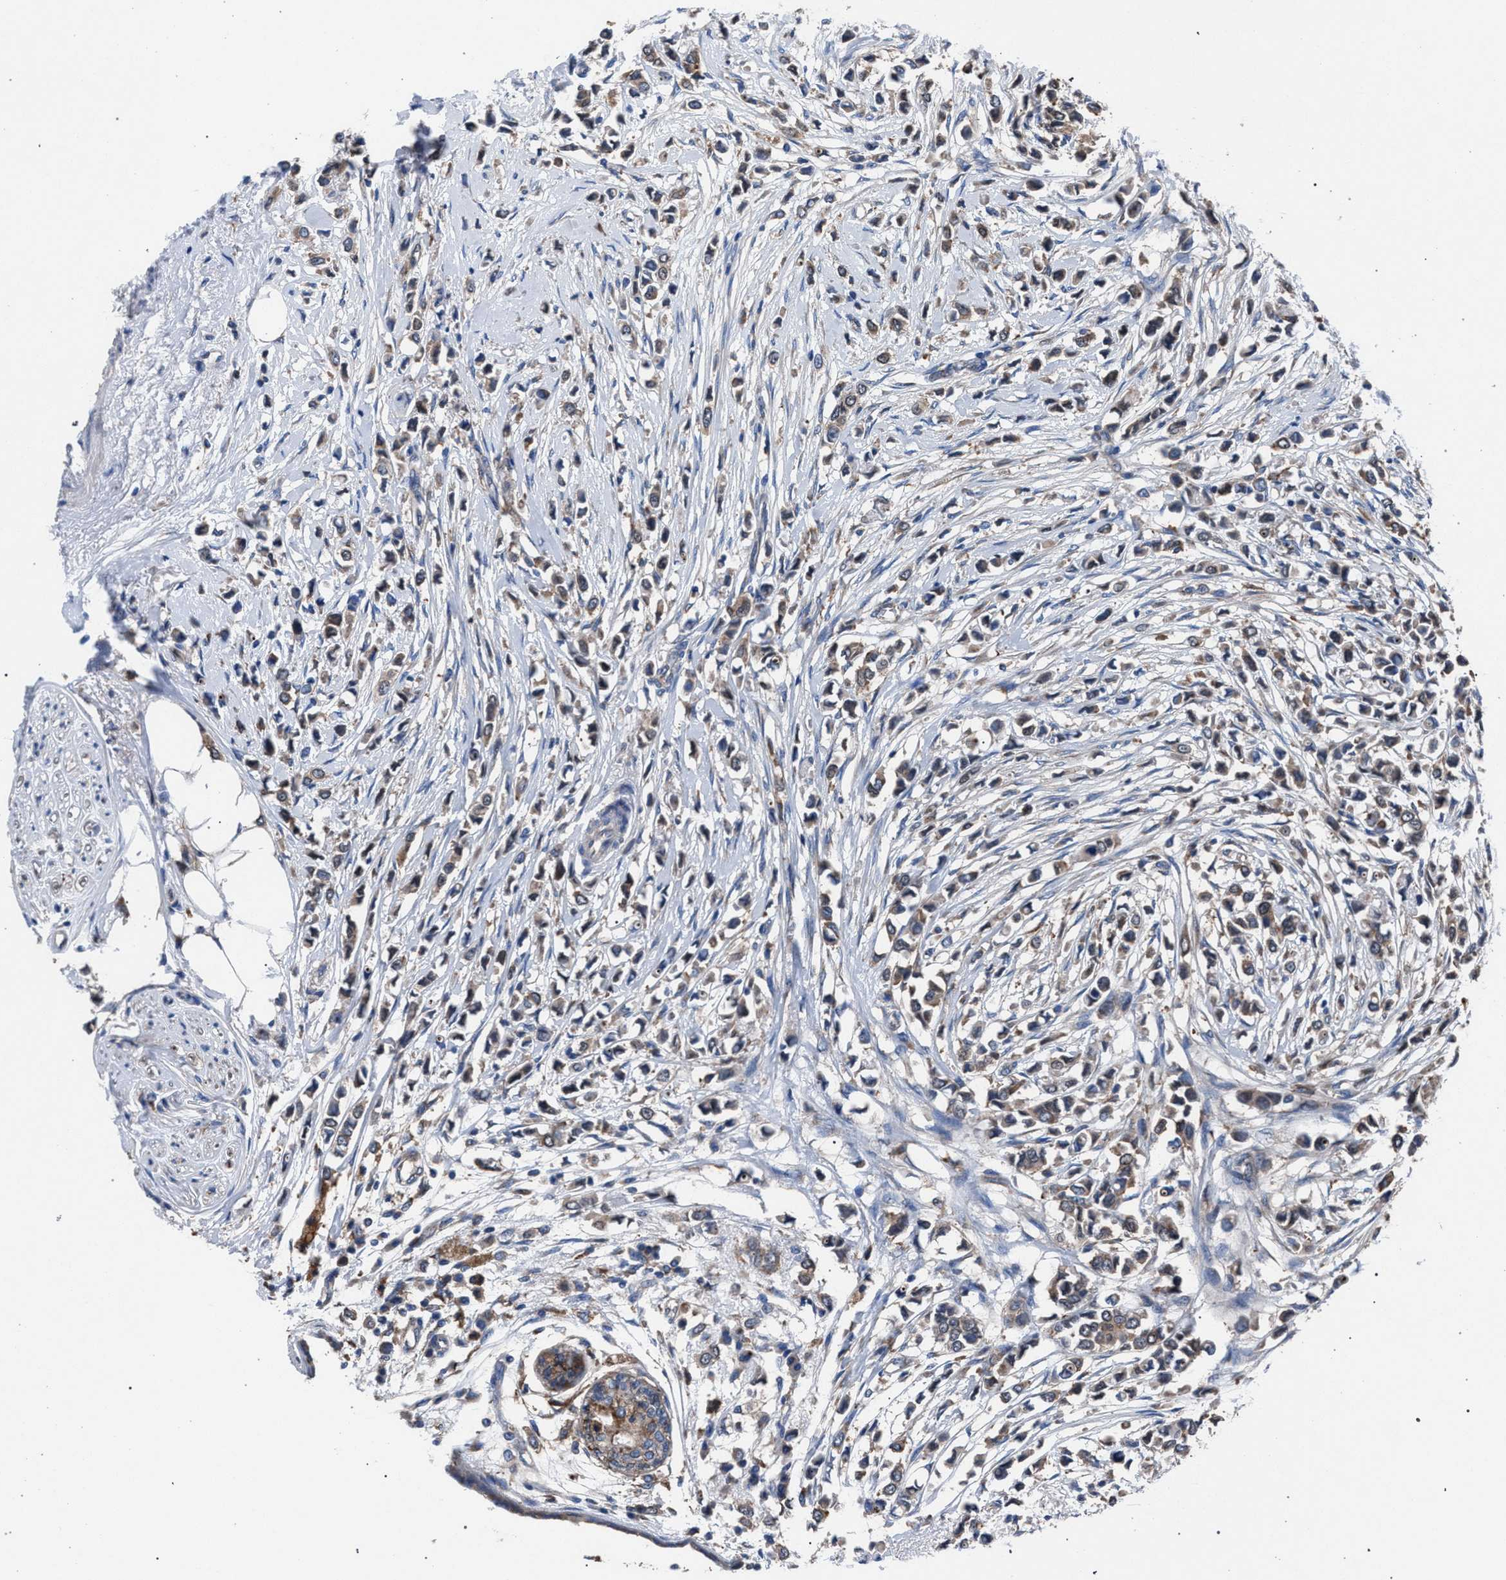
{"staining": {"intensity": "weak", "quantity": ">75%", "location": "cytoplasmic/membranous"}, "tissue": "breast cancer", "cell_type": "Tumor cells", "image_type": "cancer", "snomed": [{"axis": "morphology", "description": "Lobular carcinoma"}, {"axis": "topography", "description": "Breast"}], "caption": "The image exhibits a brown stain indicating the presence of a protein in the cytoplasmic/membranous of tumor cells in breast cancer.", "gene": "ATP6V0A1", "patient": {"sex": "female", "age": 51}}